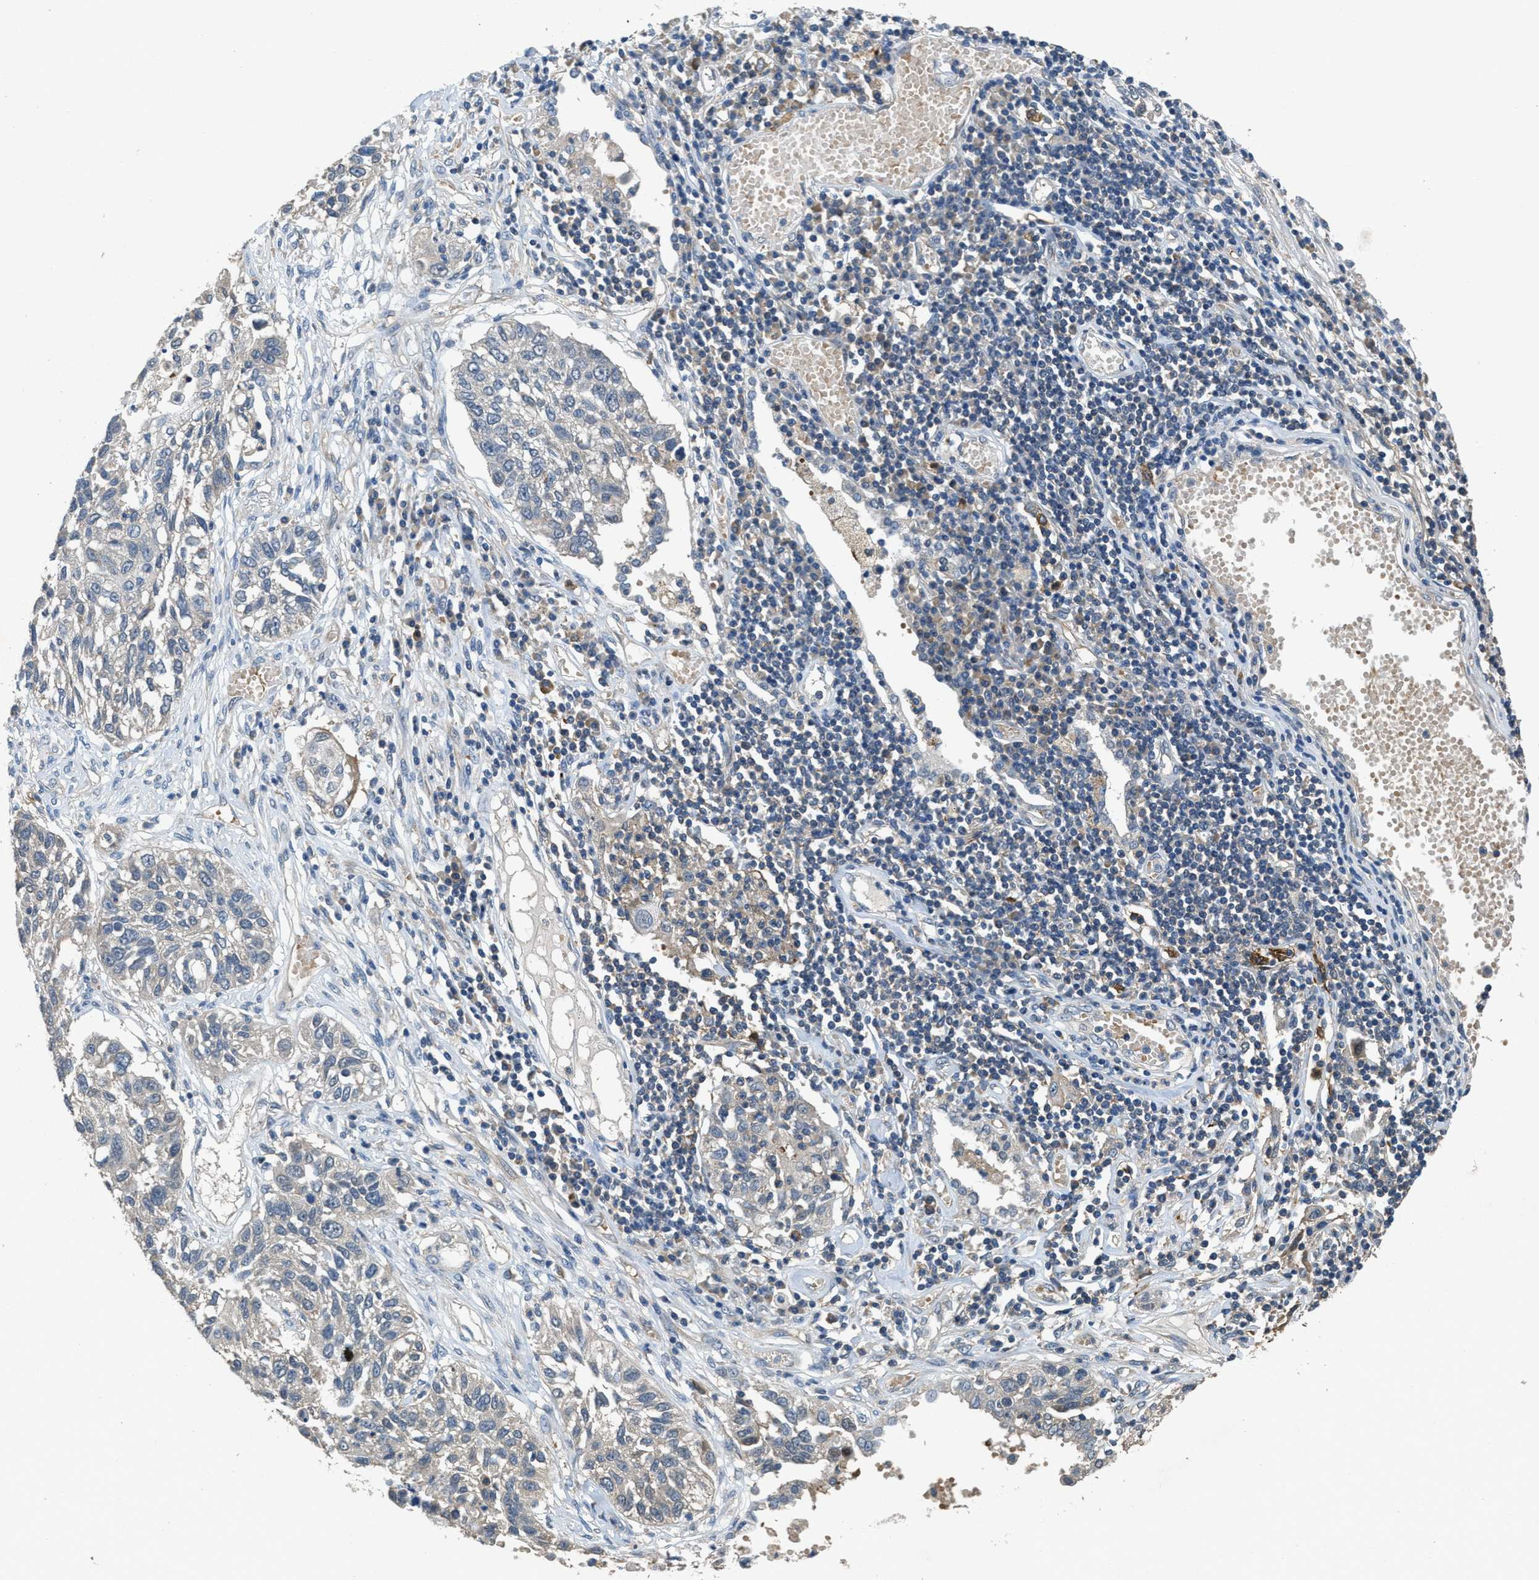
{"staining": {"intensity": "negative", "quantity": "none", "location": "none"}, "tissue": "lung cancer", "cell_type": "Tumor cells", "image_type": "cancer", "snomed": [{"axis": "morphology", "description": "Squamous cell carcinoma, NOS"}, {"axis": "topography", "description": "Lung"}], "caption": "Immunohistochemical staining of lung cancer (squamous cell carcinoma) displays no significant expression in tumor cells.", "gene": "DGKE", "patient": {"sex": "male", "age": 71}}